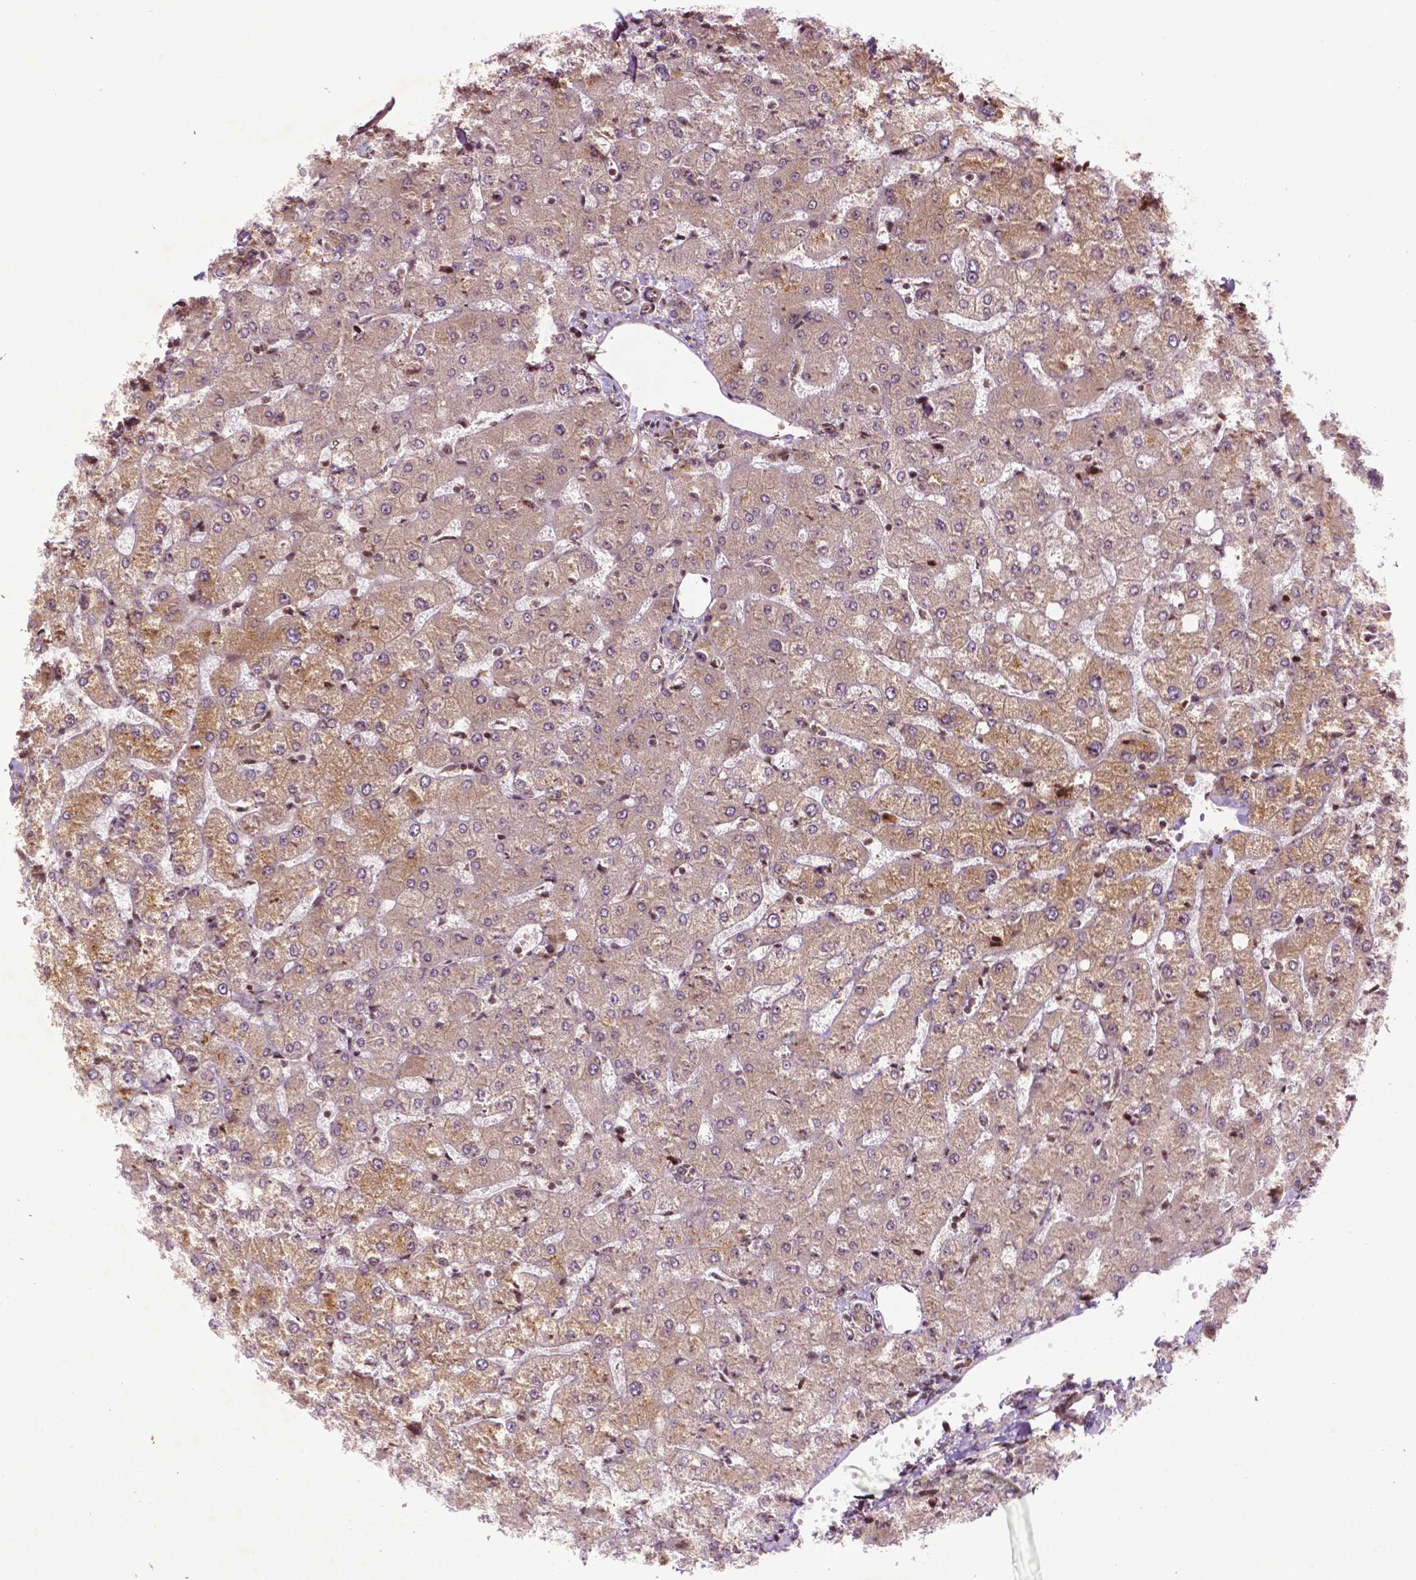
{"staining": {"intensity": "weak", "quantity": "25%-75%", "location": "cytoplasmic/membranous"}, "tissue": "liver", "cell_type": "Cholangiocytes", "image_type": "normal", "snomed": [{"axis": "morphology", "description": "Normal tissue, NOS"}, {"axis": "topography", "description": "Liver"}], "caption": "Protein staining exhibits weak cytoplasmic/membranous expression in approximately 25%-75% of cholangiocytes in benign liver. The staining is performed using DAB (3,3'-diaminobenzidine) brown chromogen to label protein expression. The nuclei are counter-stained blue using hematoxylin.", "gene": "TMX2", "patient": {"sex": "female", "age": 54}}